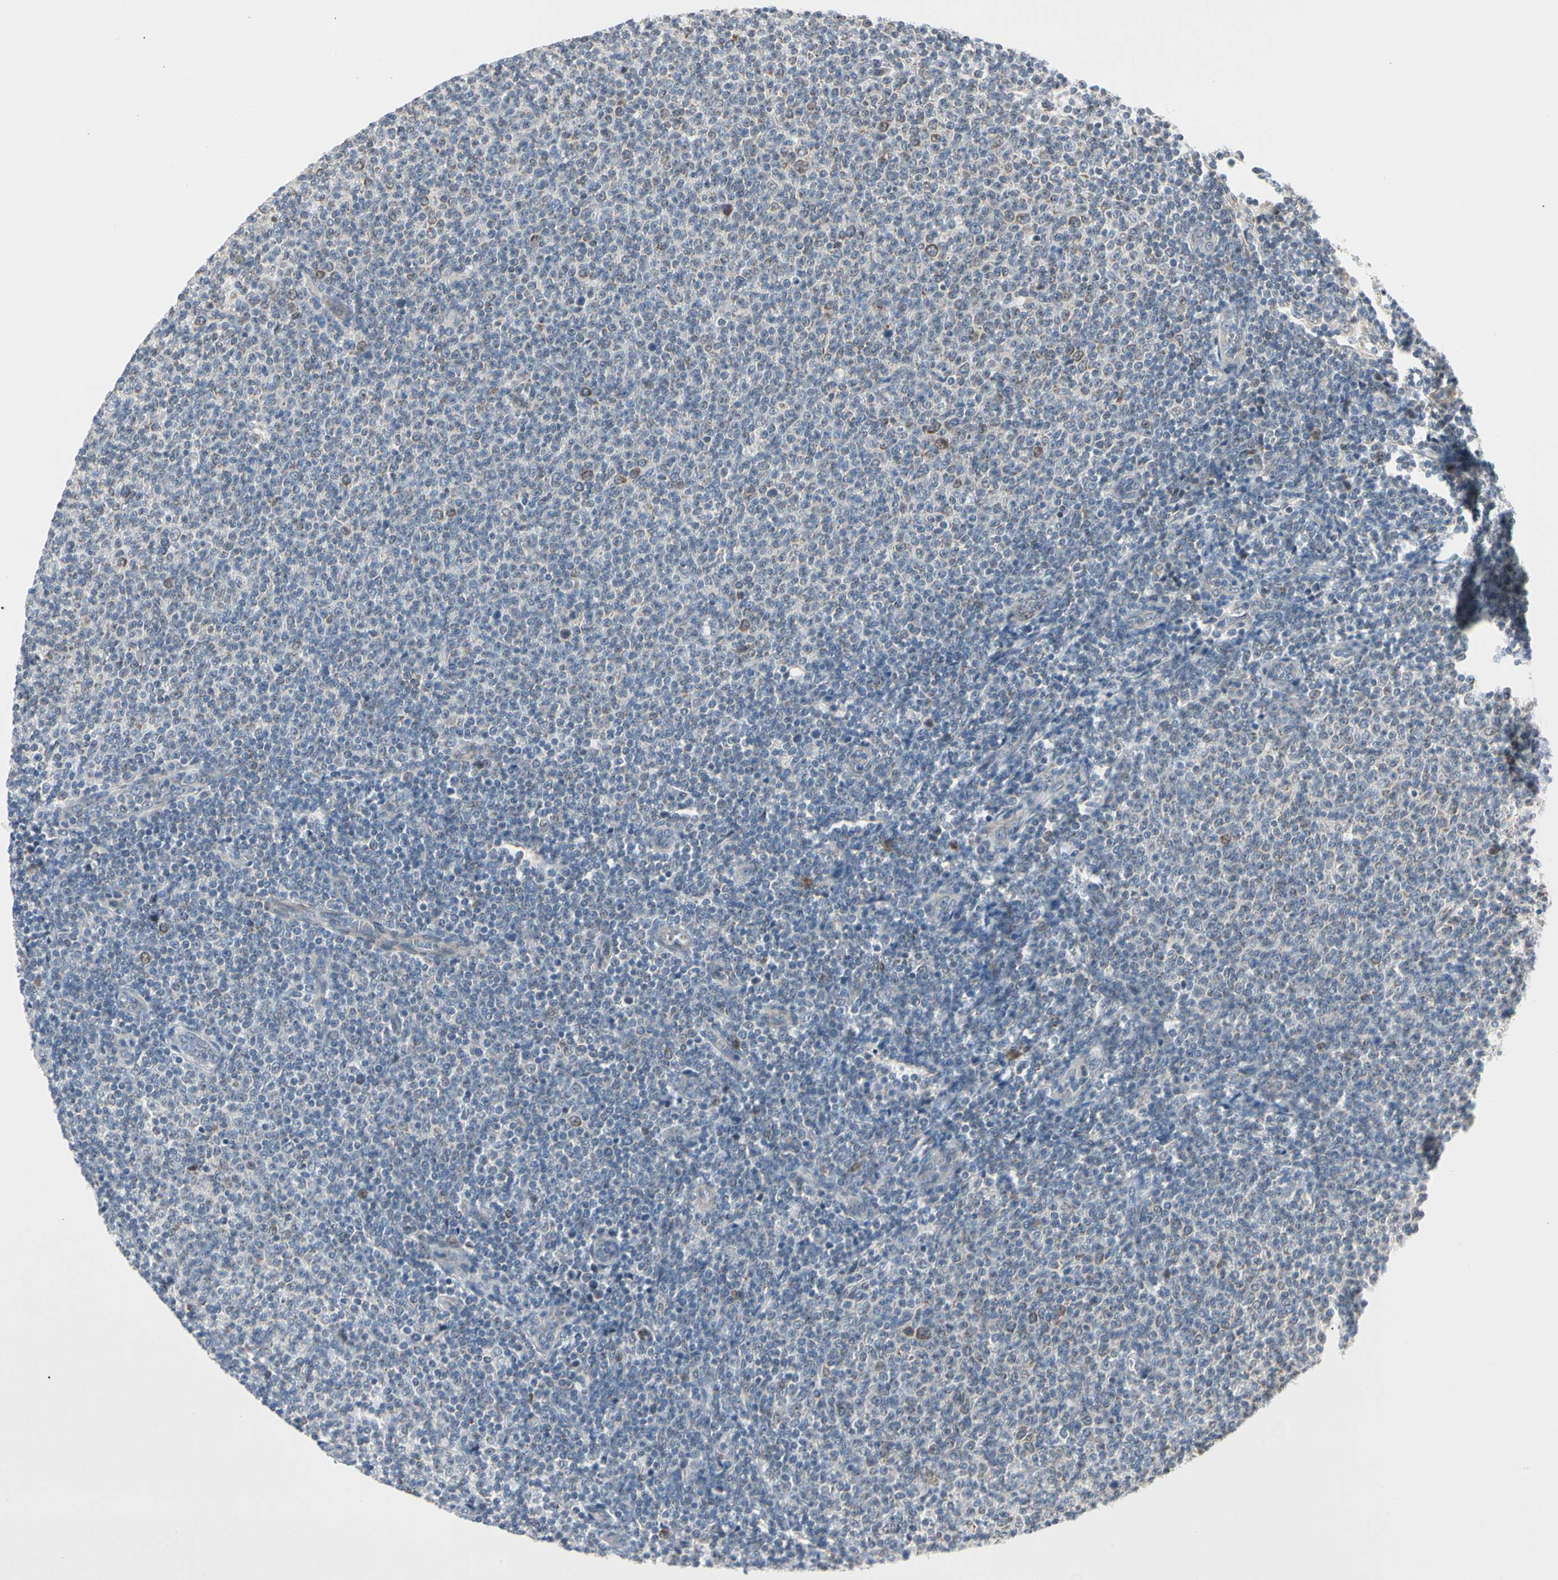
{"staining": {"intensity": "weak", "quantity": "<25%", "location": "cytoplasmic/membranous,nuclear"}, "tissue": "lymphoma", "cell_type": "Tumor cells", "image_type": "cancer", "snomed": [{"axis": "morphology", "description": "Malignant lymphoma, non-Hodgkin's type, Low grade"}, {"axis": "topography", "description": "Lymph node"}], "caption": "IHC photomicrograph of human lymphoma stained for a protein (brown), which demonstrates no positivity in tumor cells. (Stains: DAB (3,3'-diaminobenzidine) IHC with hematoxylin counter stain, Microscopy: brightfield microscopy at high magnification).", "gene": "MARK1", "patient": {"sex": "male", "age": 66}}